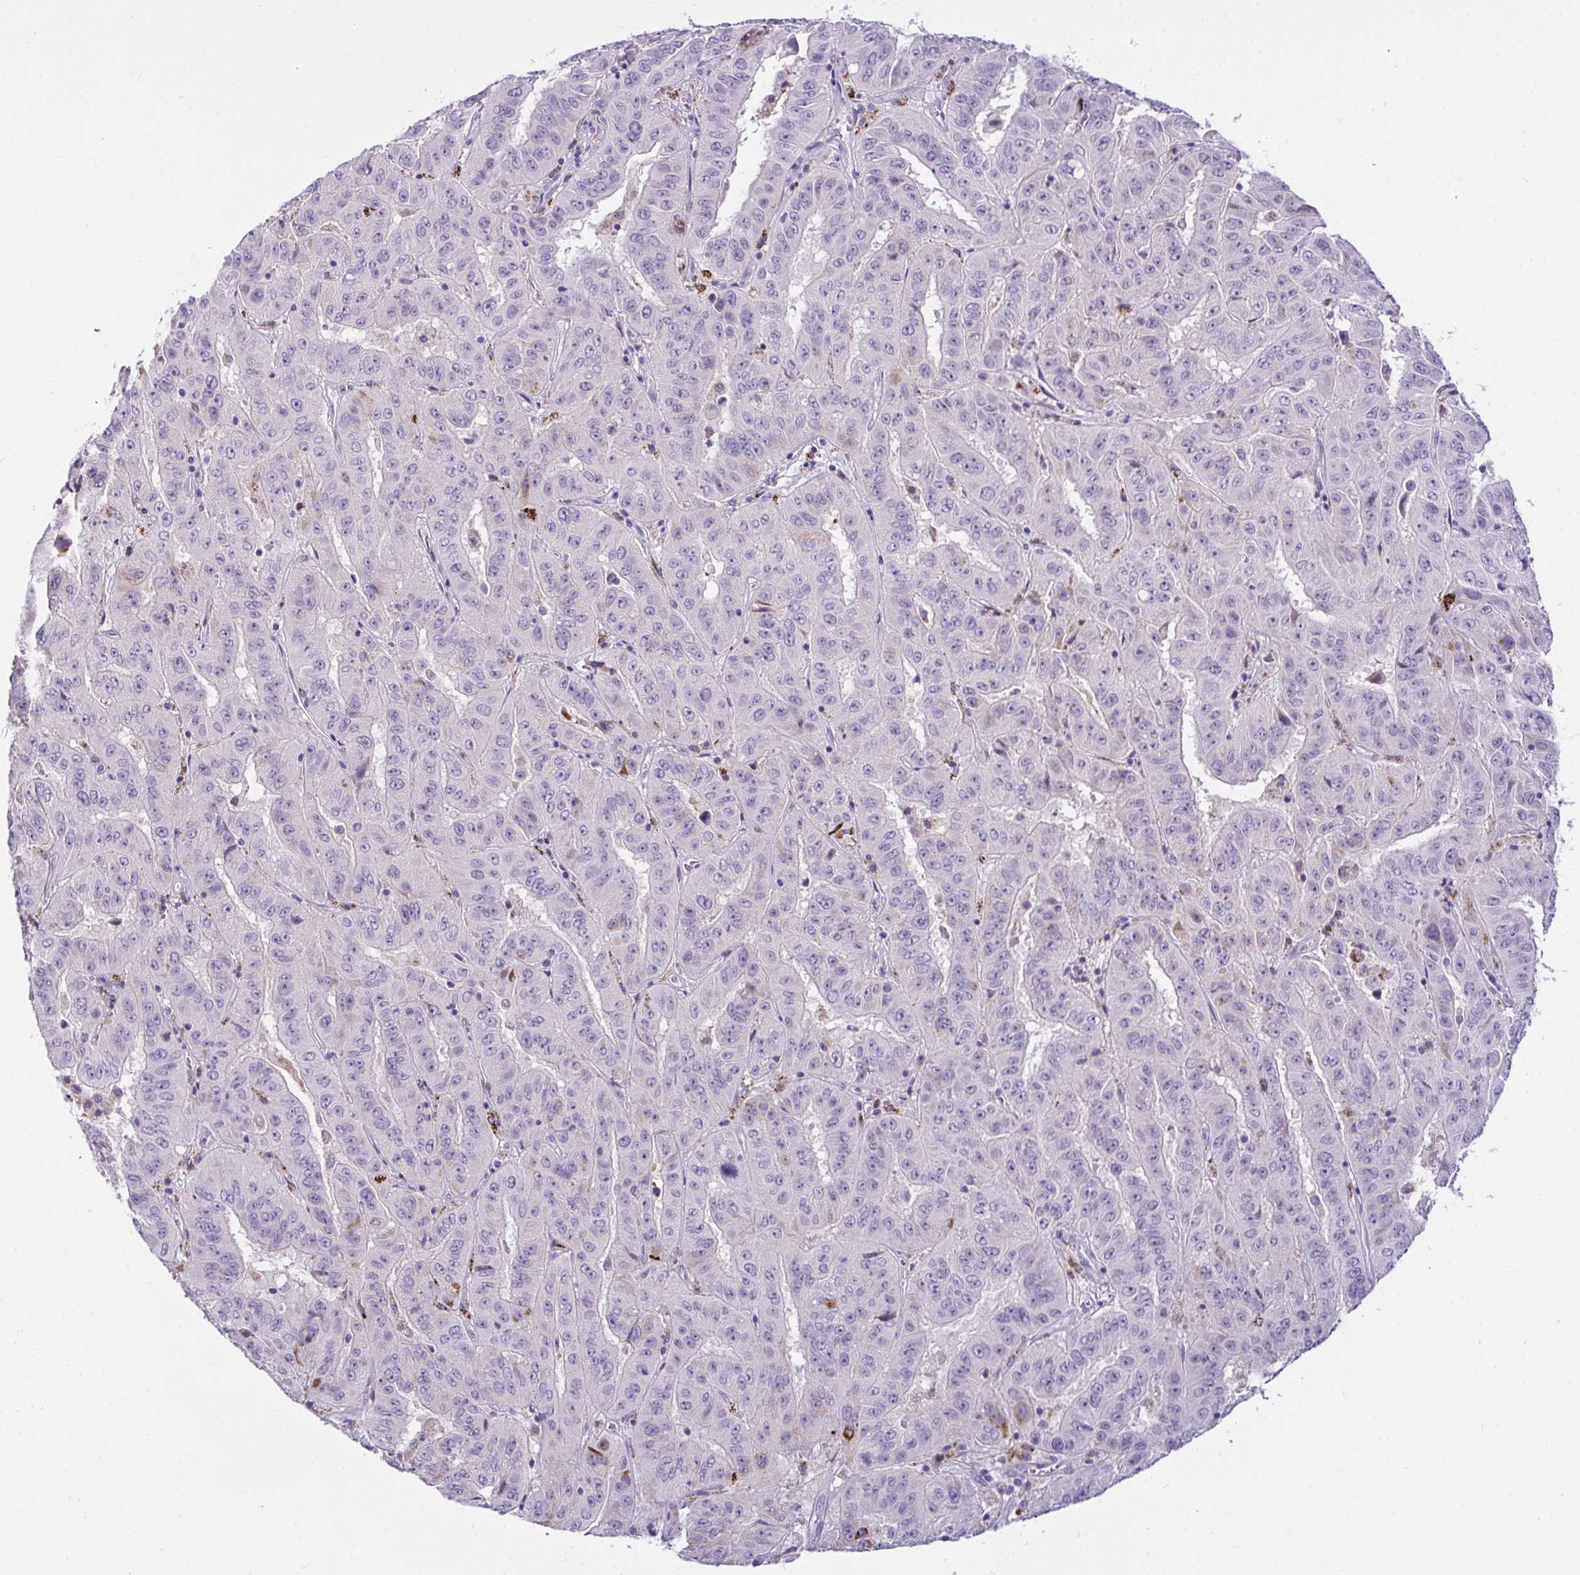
{"staining": {"intensity": "negative", "quantity": "none", "location": "none"}, "tissue": "pancreatic cancer", "cell_type": "Tumor cells", "image_type": "cancer", "snomed": [{"axis": "morphology", "description": "Adenocarcinoma, NOS"}, {"axis": "topography", "description": "Pancreas"}], "caption": "High power microscopy photomicrograph of an immunohistochemistry (IHC) histopathology image of adenocarcinoma (pancreatic), revealing no significant staining in tumor cells. (DAB (3,3'-diaminobenzidine) immunohistochemistry (IHC) with hematoxylin counter stain).", "gene": "SEMA6B", "patient": {"sex": "male", "age": 63}}